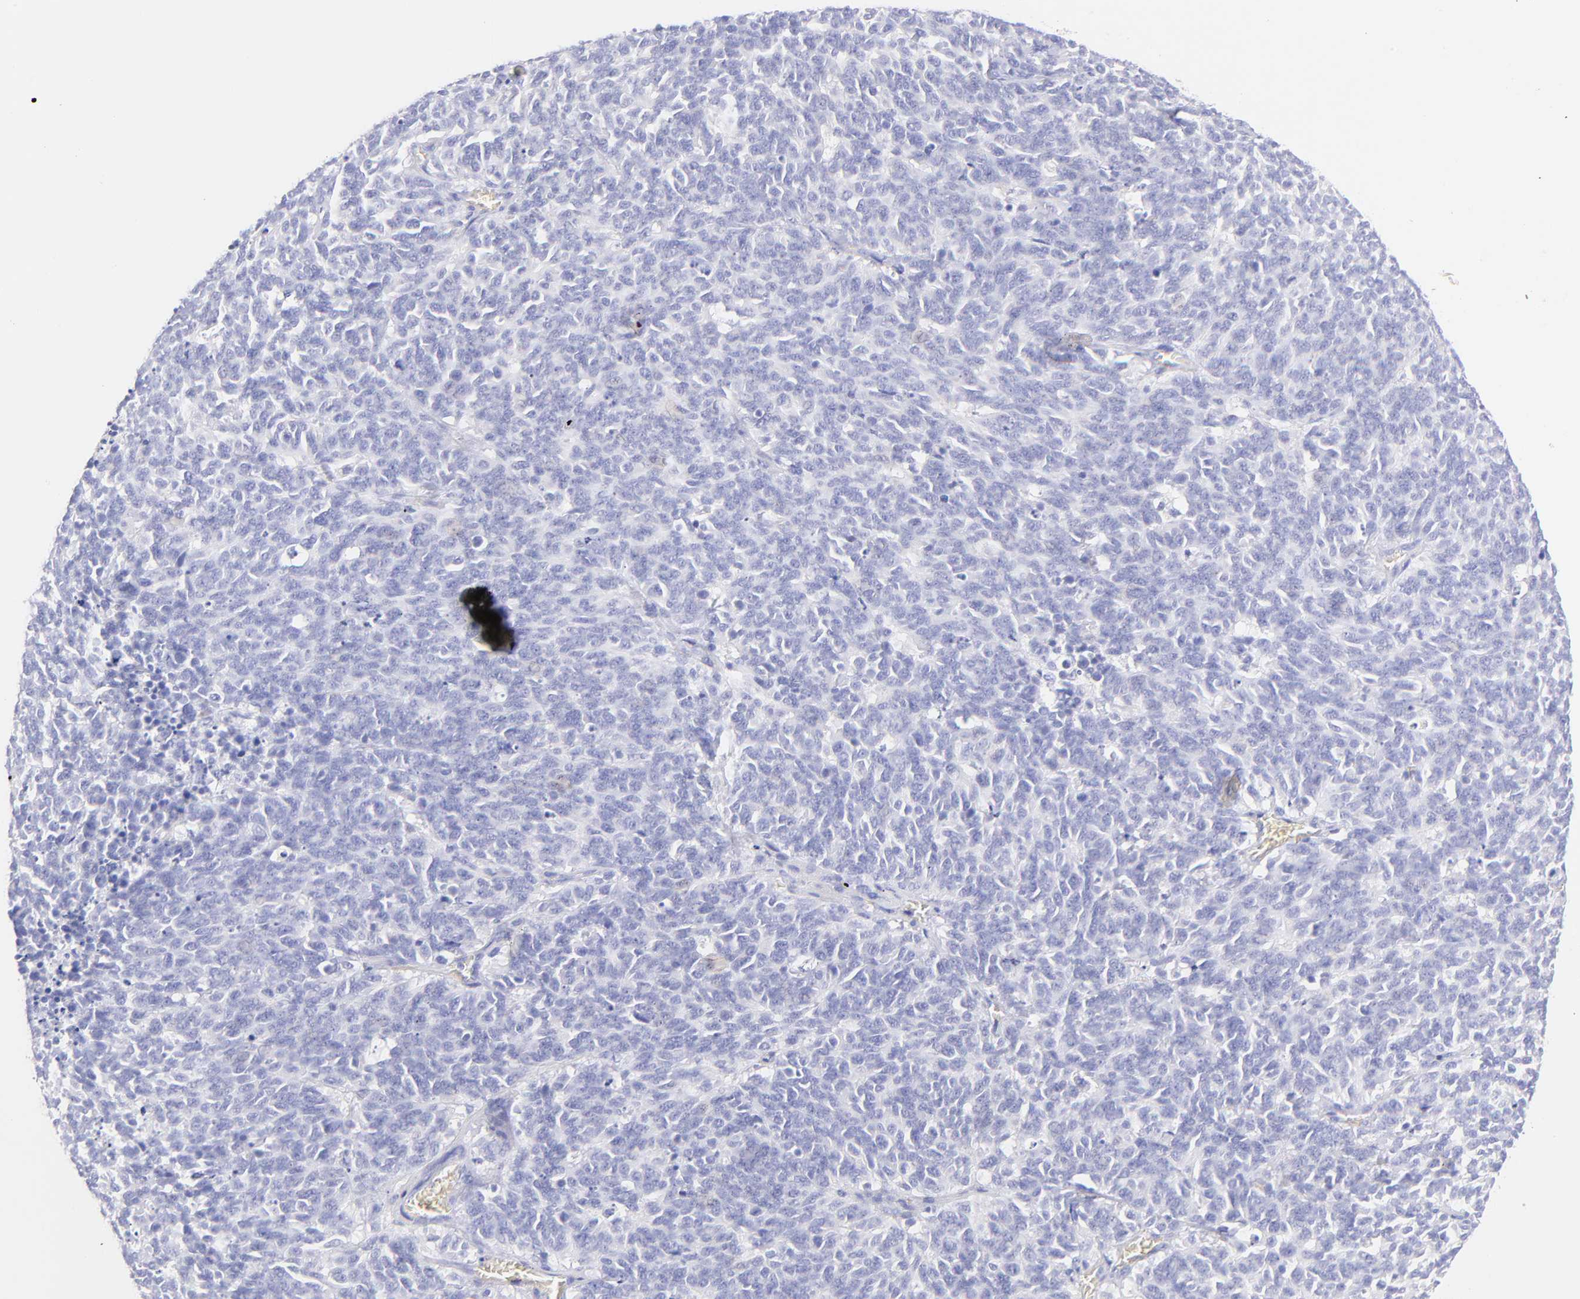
{"staining": {"intensity": "negative", "quantity": "none", "location": "none"}, "tissue": "lung cancer", "cell_type": "Tumor cells", "image_type": "cancer", "snomed": [{"axis": "morphology", "description": "Neoplasm, malignant, NOS"}, {"axis": "topography", "description": "Lung"}], "caption": "An immunohistochemistry image of lung malignant neoplasm is shown. There is no staining in tumor cells of lung malignant neoplasm.", "gene": "FRMPD3", "patient": {"sex": "female", "age": 58}}